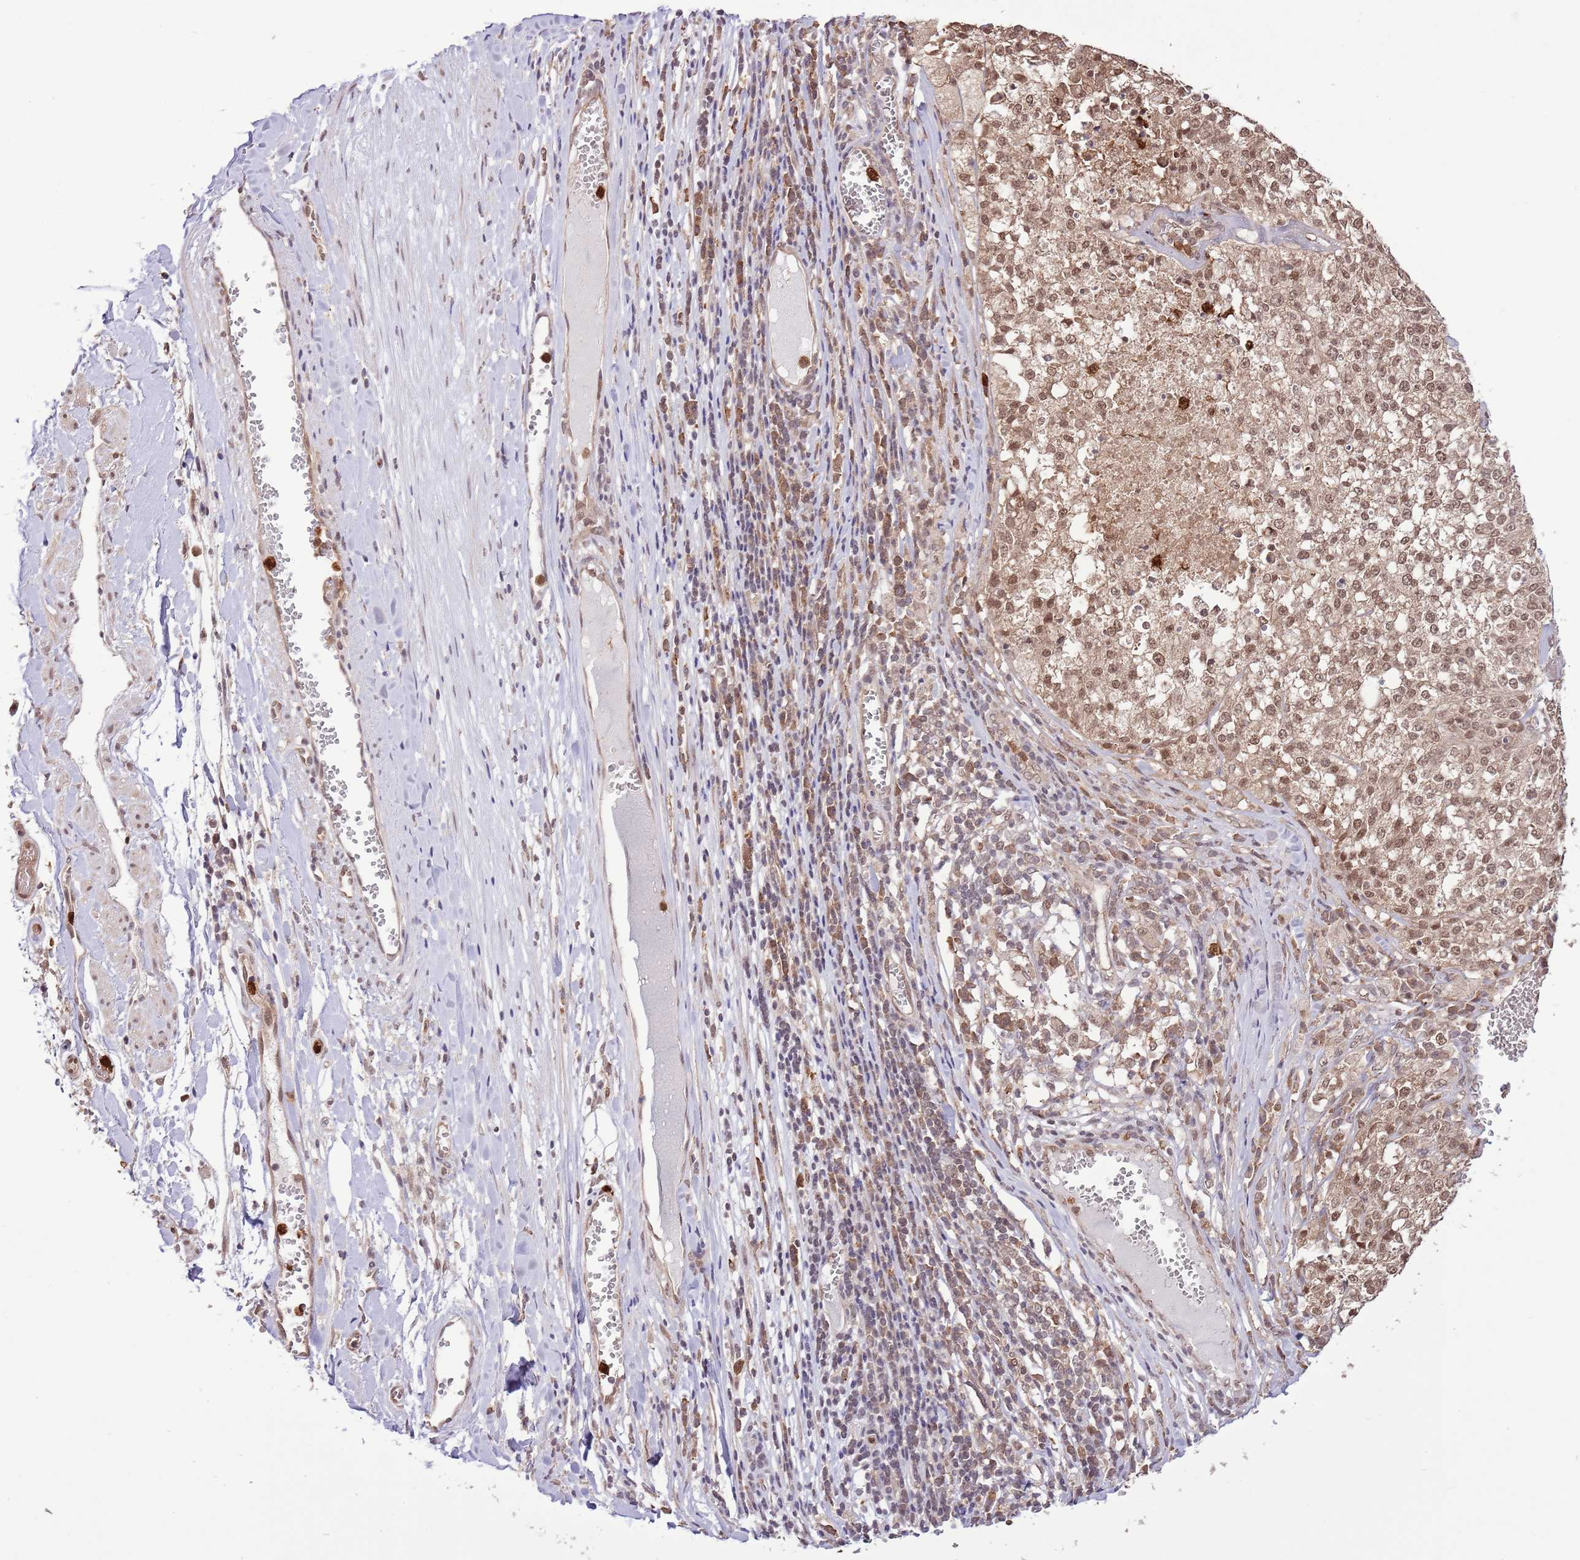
{"staining": {"intensity": "moderate", "quantity": ">75%", "location": "nuclear"}, "tissue": "melanoma", "cell_type": "Tumor cells", "image_type": "cancer", "snomed": [{"axis": "morphology", "description": "Malignant melanoma, NOS"}, {"axis": "topography", "description": "Skin"}], "caption": "This is a histology image of immunohistochemistry staining of melanoma, which shows moderate positivity in the nuclear of tumor cells.", "gene": "AMIGO1", "patient": {"sex": "female", "age": 64}}